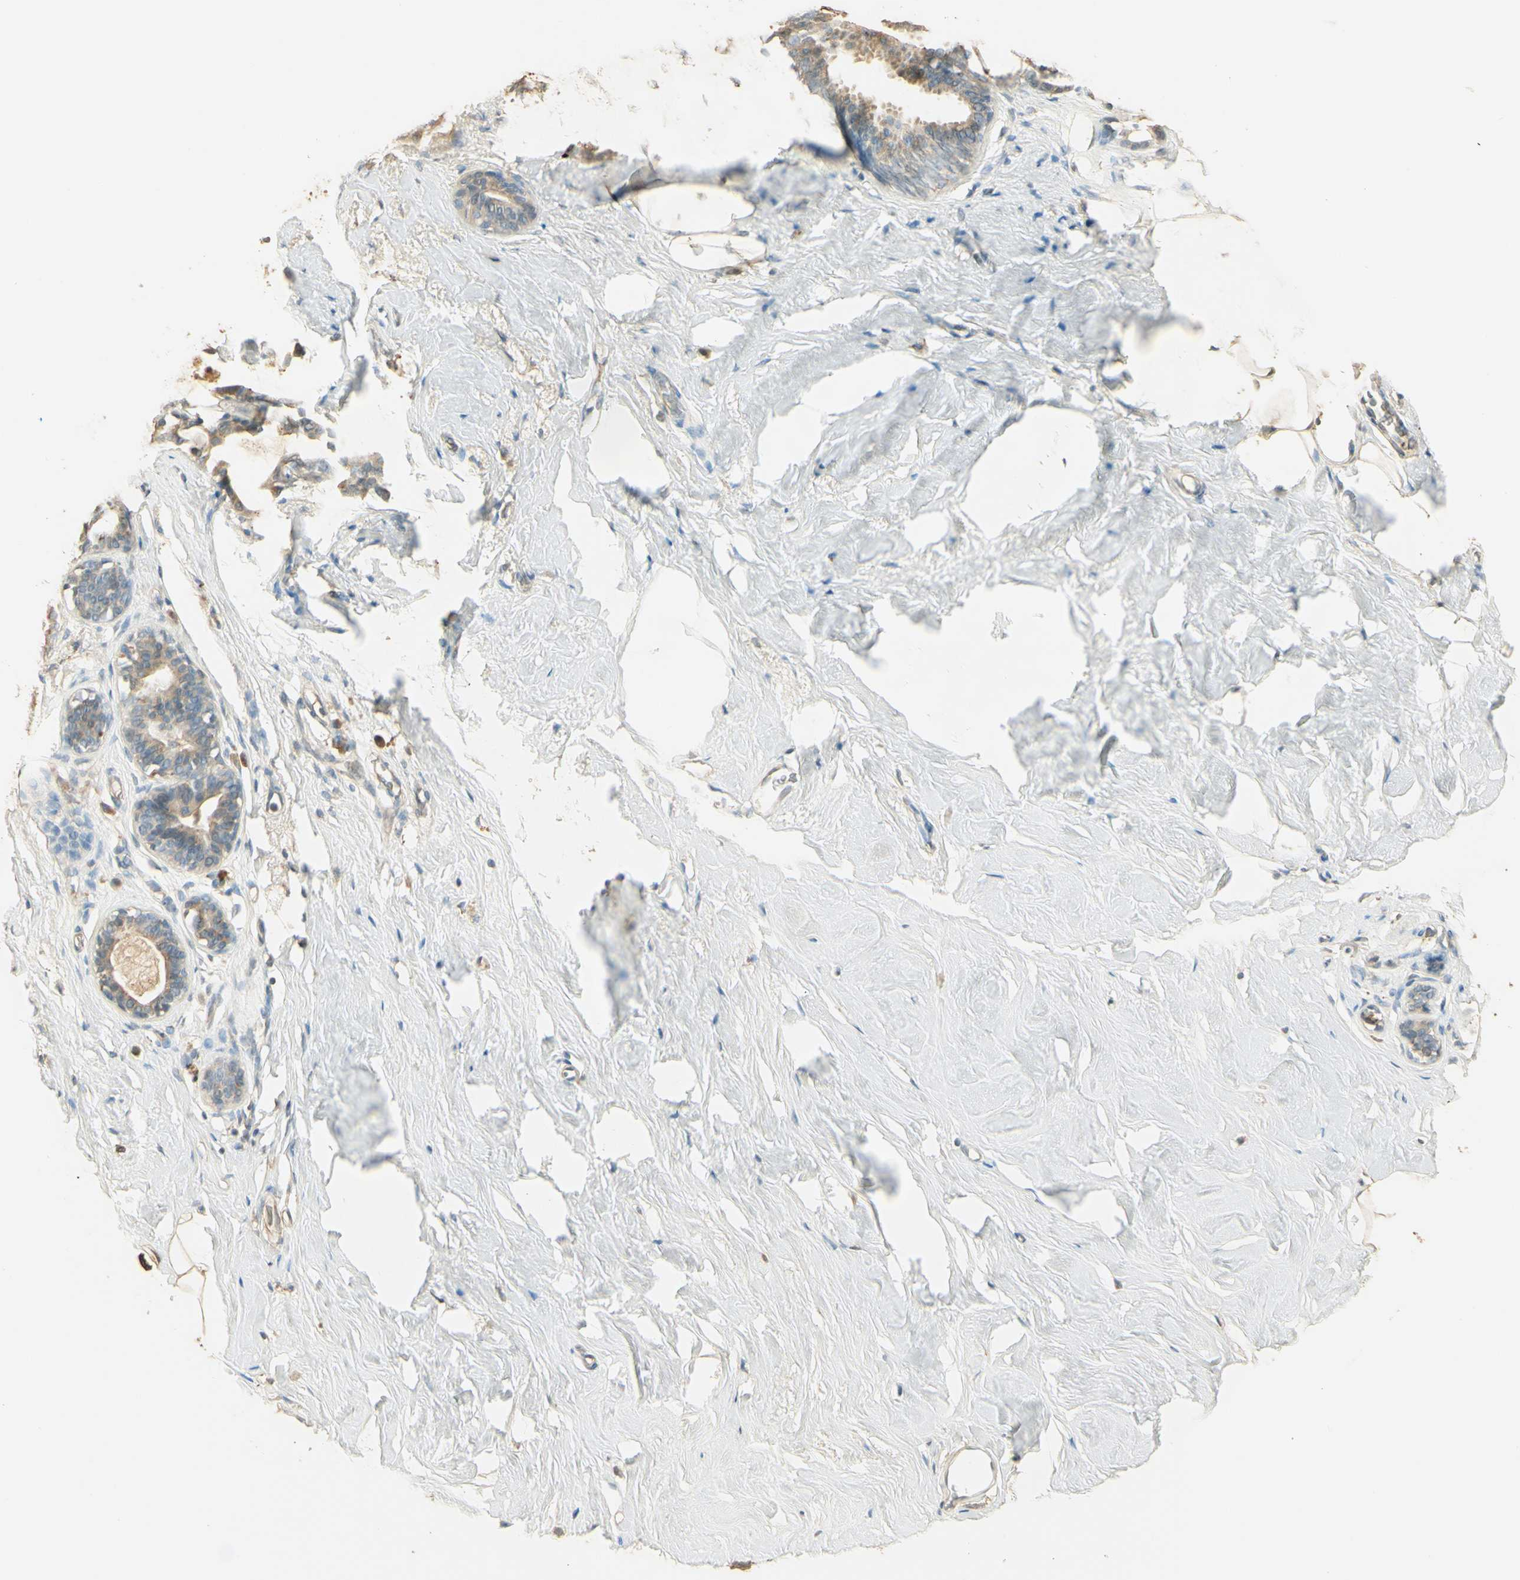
{"staining": {"intensity": "negative", "quantity": "none", "location": "none"}, "tissue": "breast", "cell_type": "Adipocytes", "image_type": "normal", "snomed": [{"axis": "morphology", "description": "Normal tissue, NOS"}, {"axis": "topography", "description": "Breast"}], "caption": "Micrograph shows no significant protein staining in adipocytes of normal breast. Nuclei are stained in blue.", "gene": "UXS1", "patient": {"sex": "female", "age": 75}}